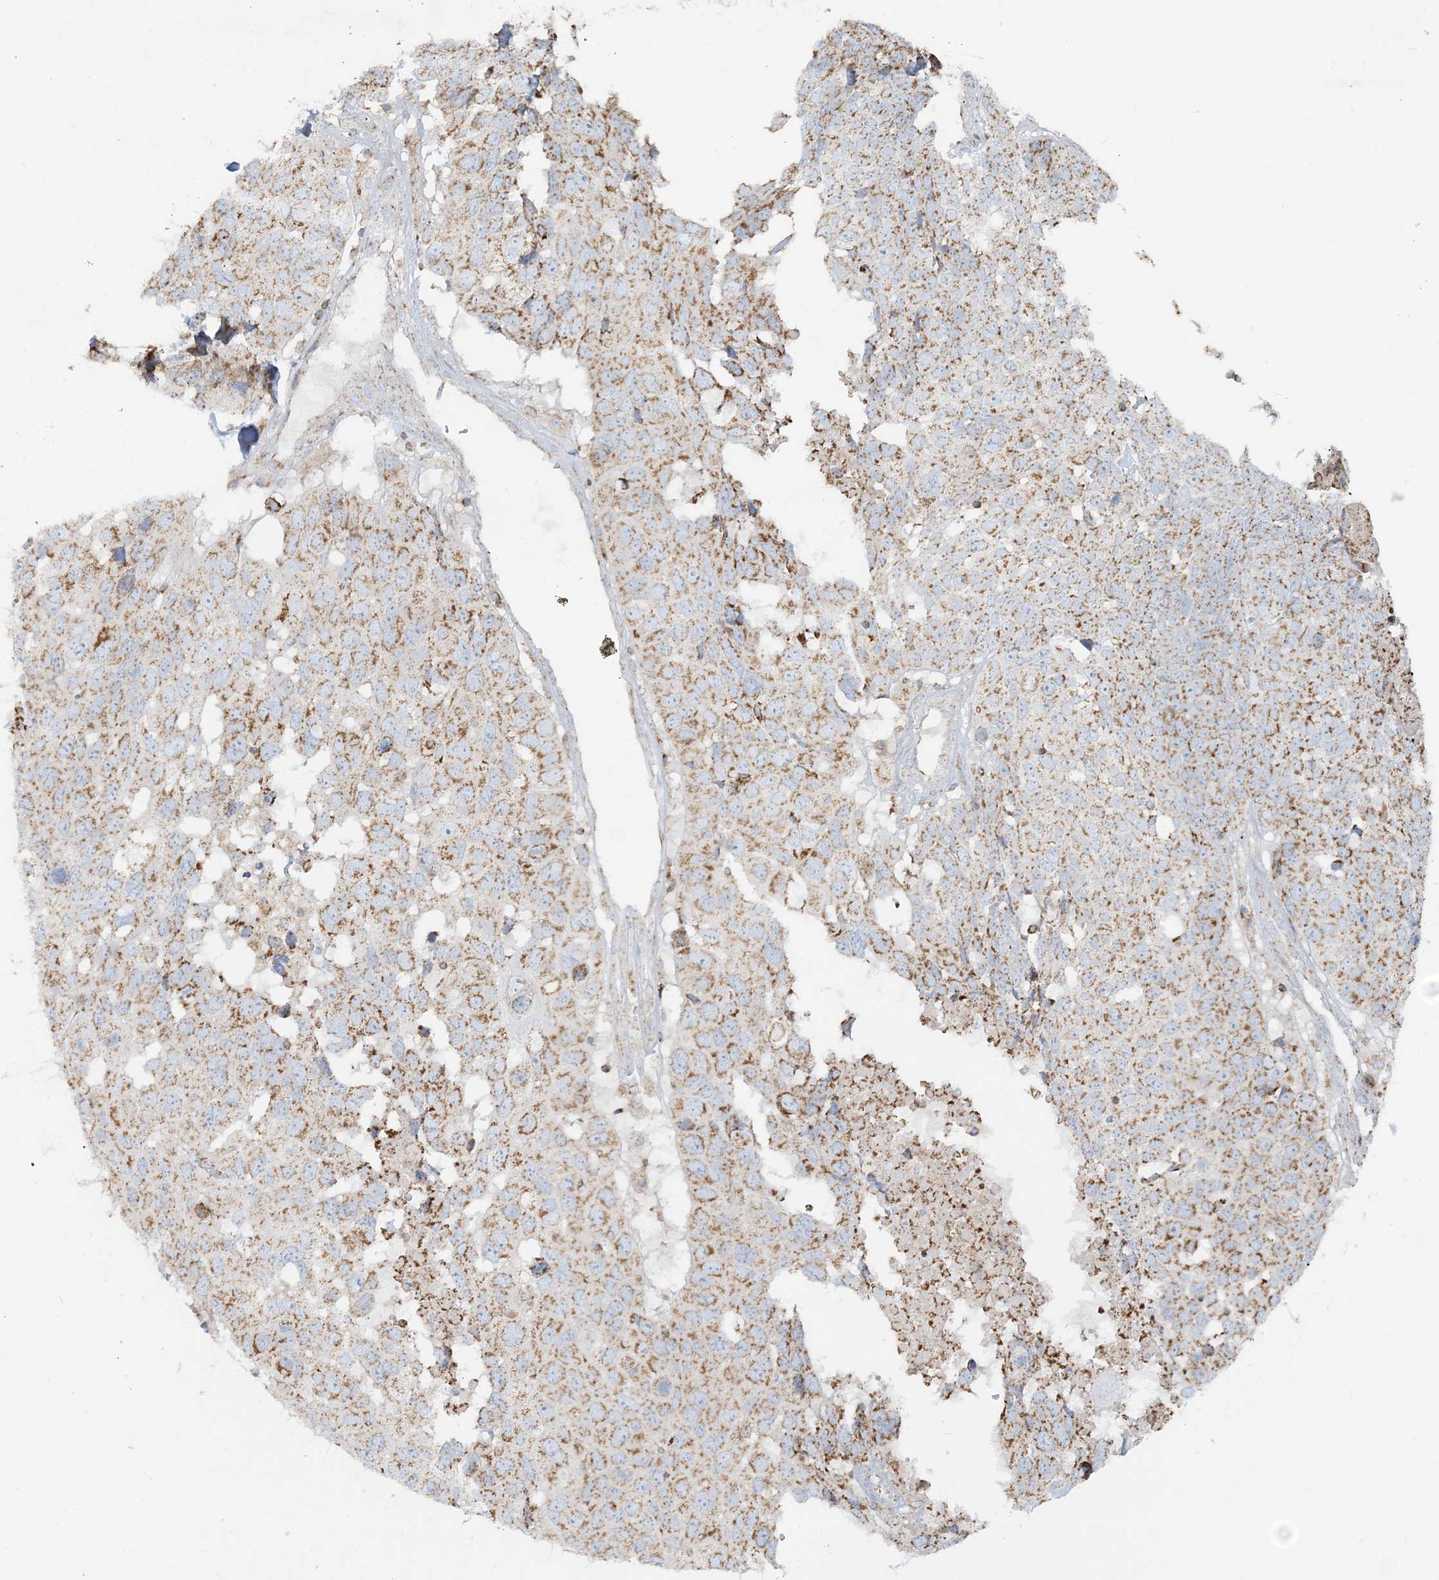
{"staining": {"intensity": "moderate", "quantity": ">75%", "location": "cytoplasmic/membranous"}, "tissue": "head and neck cancer", "cell_type": "Tumor cells", "image_type": "cancer", "snomed": [{"axis": "morphology", "description": "Squamous cell carcinoma, NOS"}, {"axis": "topography", "description": "Head-Neck"}], "caption": "A histopathology image of human head and neck cancer stained for a protein displays moderate cytoplasmic/membranous brown staining in tumor cells. (DAB IHC, brown staining for protein, blue staining for nuclei).", "gene": "BEND4", "patient": {"sex": "male", "age": 66}}